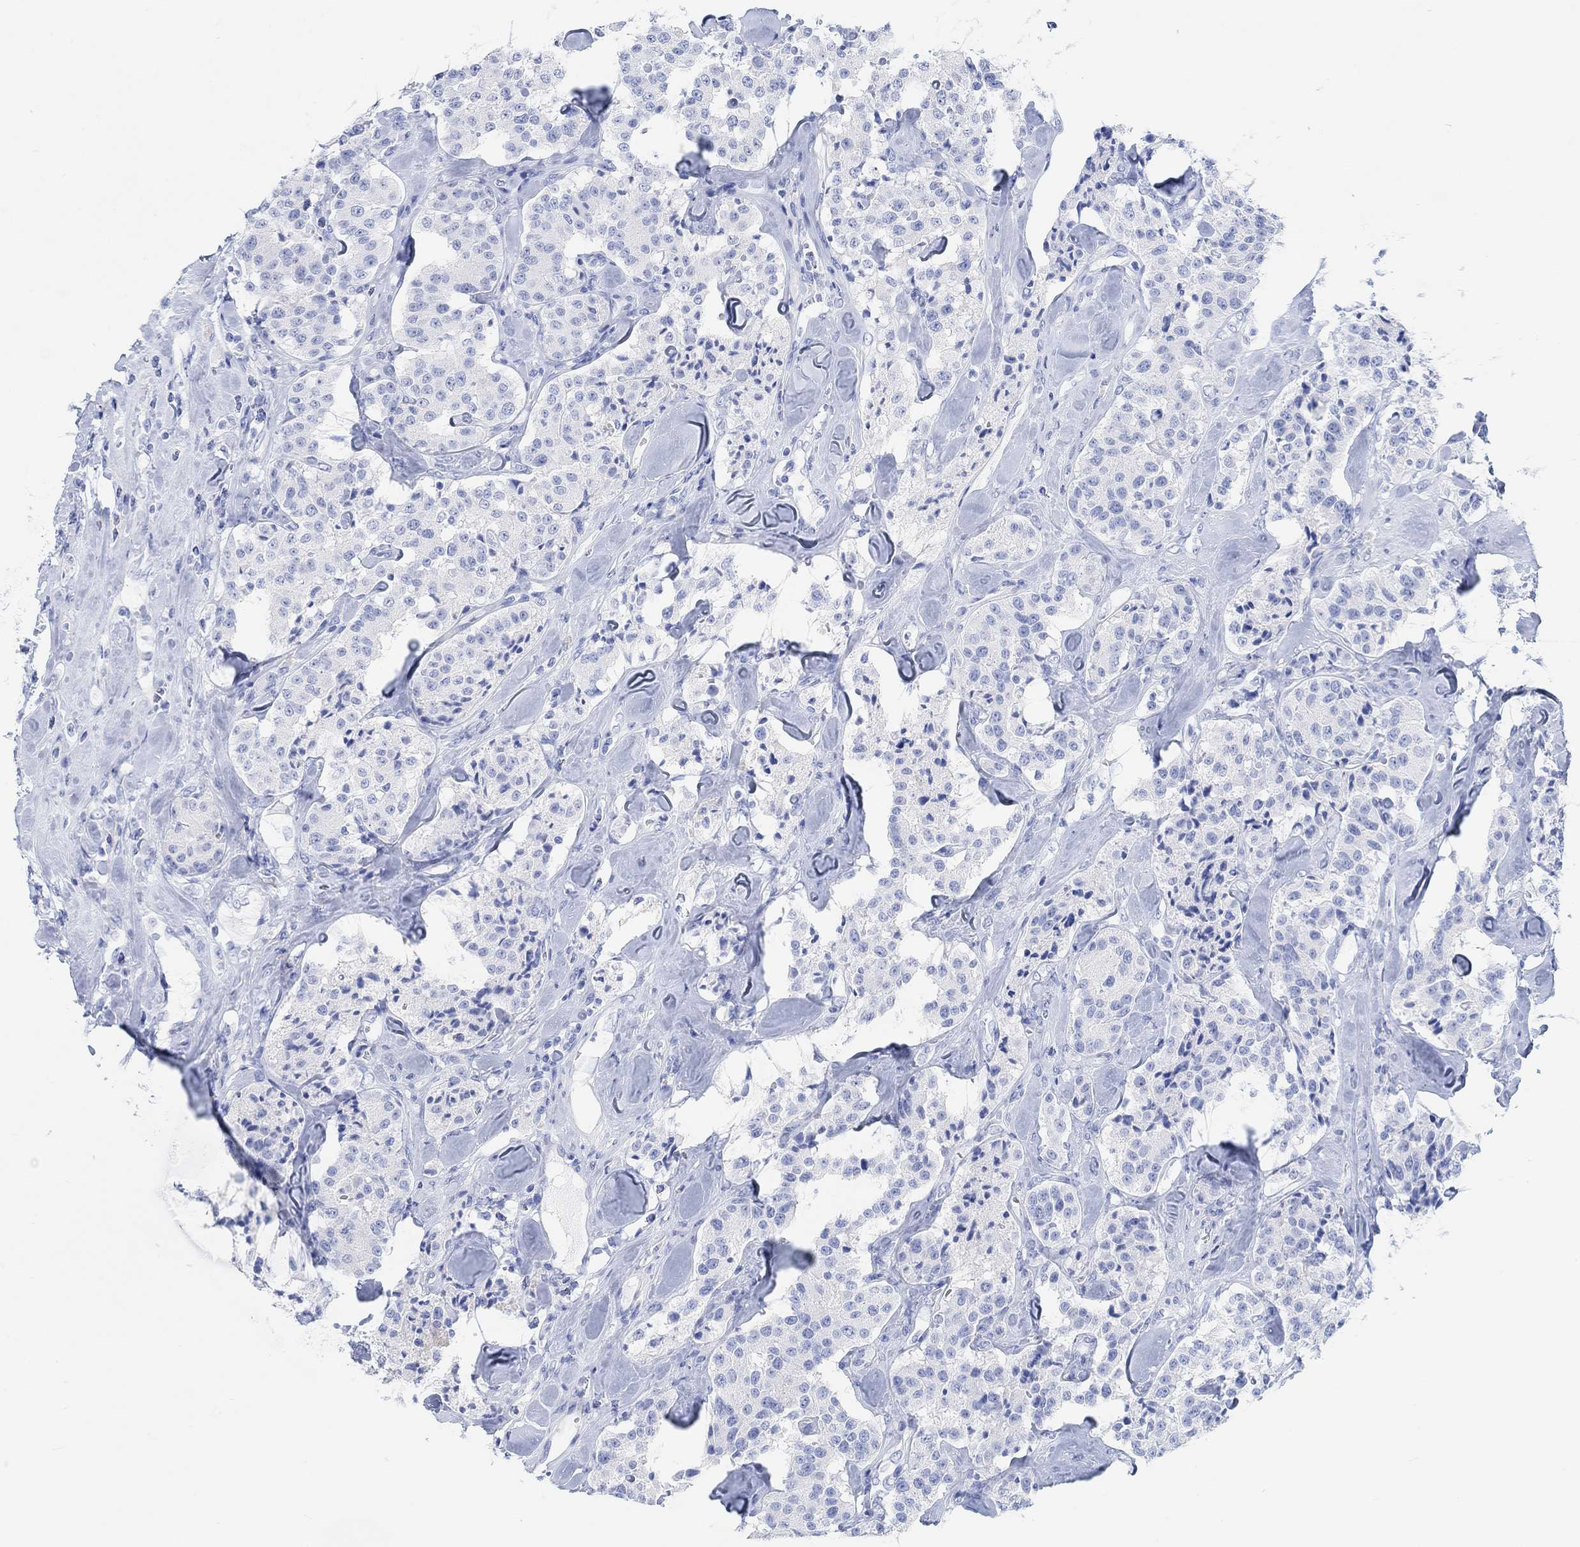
{"staining": {"intensity": "negative", "quantity": "none", "location": "none"}, "tissue": "carcinoid", "cell_type": "Tumor cells", "image_type": "cancer", "snomed": [{"axis": "morphology", "description": "Carcinoid, malignant, NOS"}, {"axis": "topography", "description": "Pancreas"}], "caption": "Tumor cells are negative for protein expression in human carcinoid. The staining is performed using DAB brown chromogen with nuclei counter-stained in using hematoxylin.", "gene": "ANKRD33", "patient": {"sex": "male", "age": 41}}